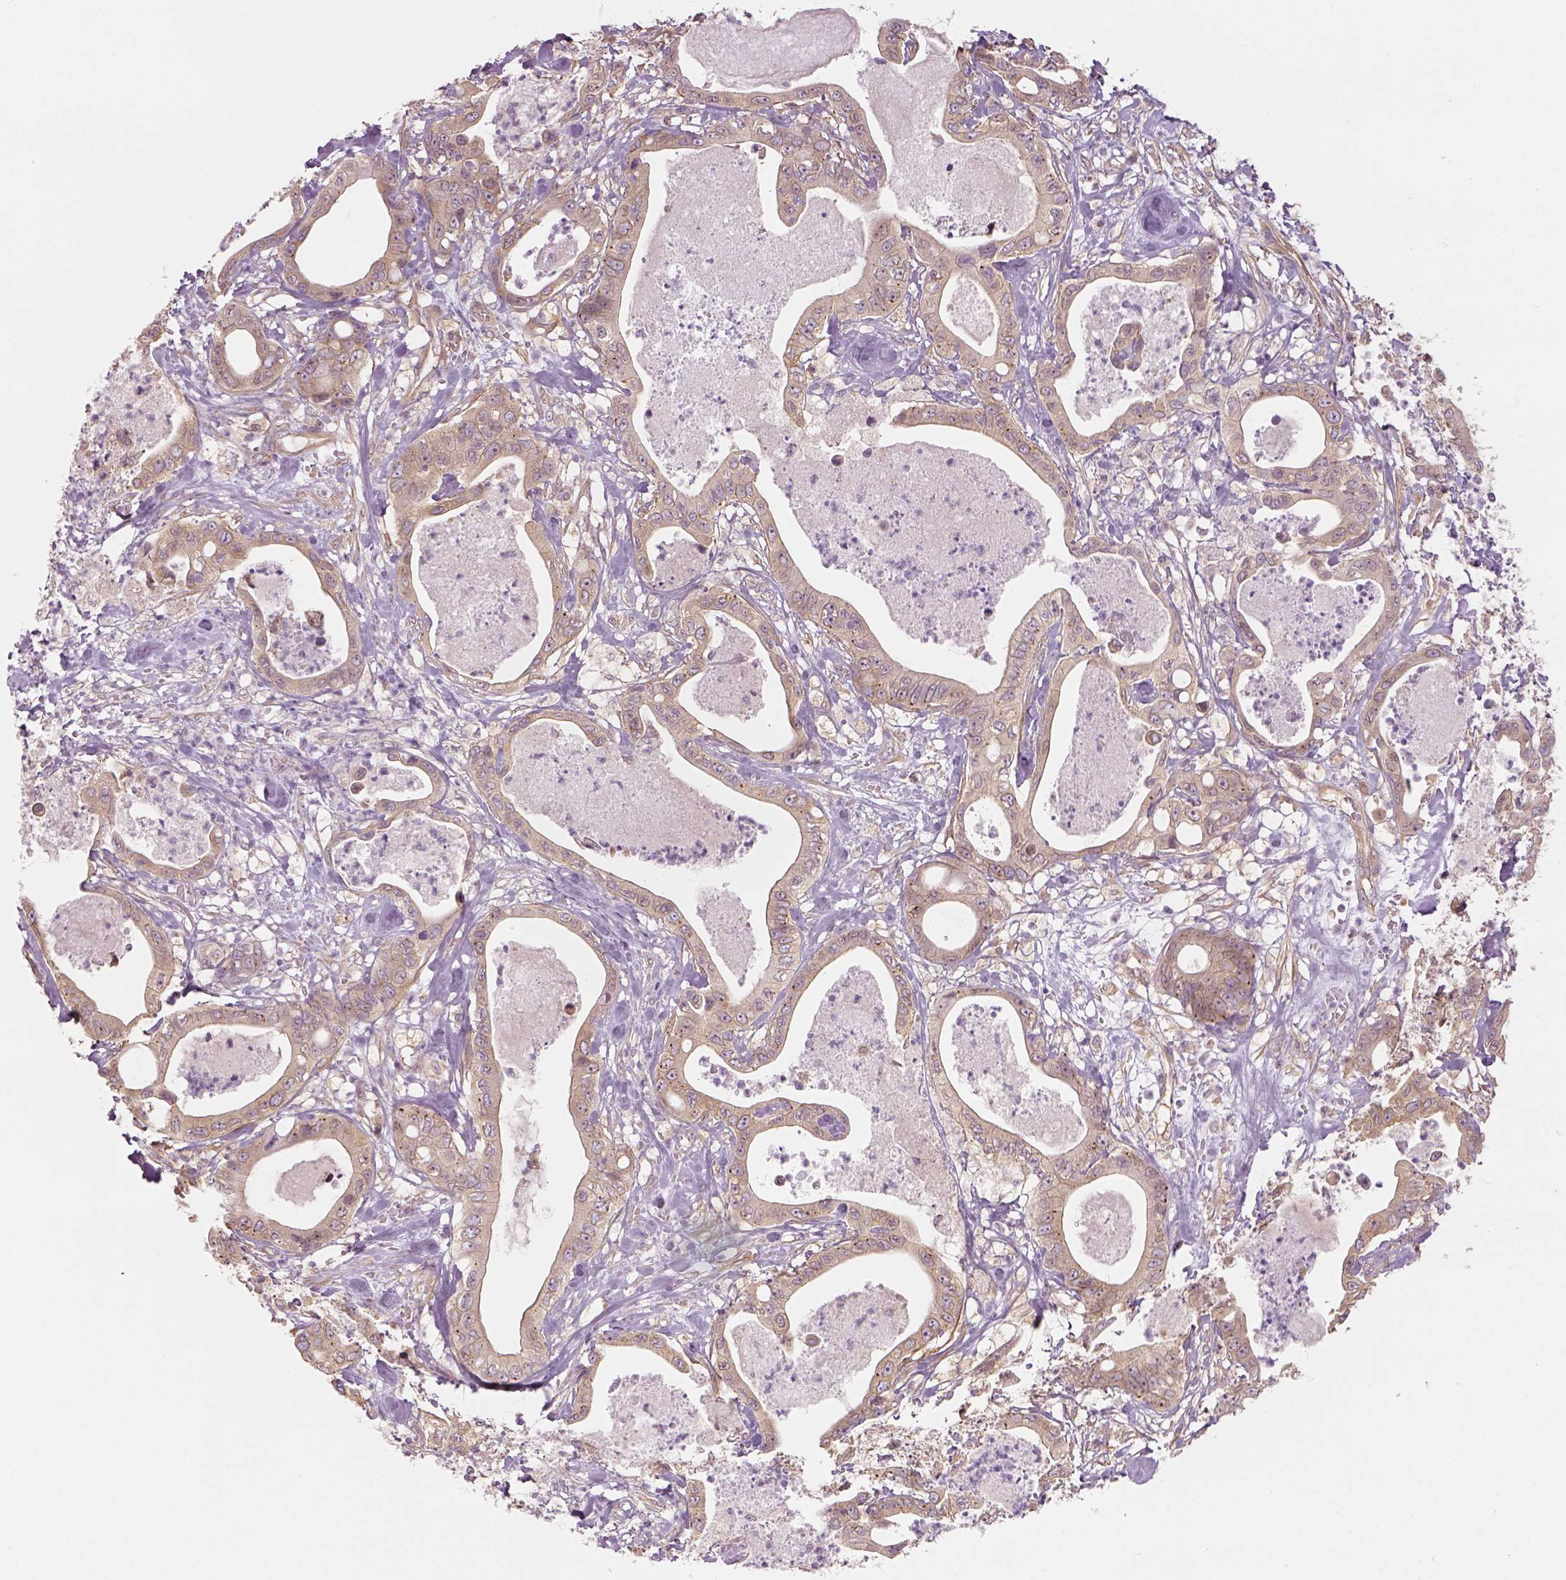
{"staining": {"intensity": "weak", "quantity": ">75%", "location": "cytoplasmic/membranous"}, "tissue": "pancreatic cancer", "cell_type": "Tumor cells", "image_type": "cancer", "snomed": [{"axis": "morphology", "description": "Adenocarcinoma, NOS"}, {"axis": "topography", "description": "Pancreas"}], "caption": "A histopathology image of pancreatic cancer (adenocarcinoma) stained for a protein demonstrates weak cytoplasmic/membranous brown staining in tumor cells. (DAB = brown stain, brightfield microscopy at high magnification).", "gene": "PAIP1", "patient": {"sex": "male", "age": 71}}